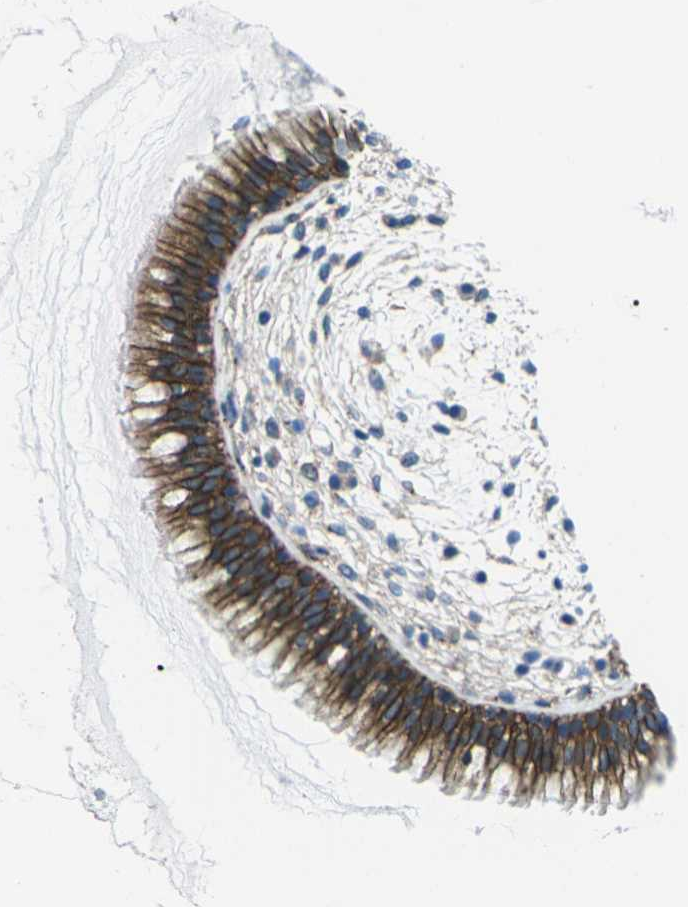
{"staining": {"intensity": "strong", "quantity": ">75%", "location": "cytoplasmic/membranous"}, "tissue": "nasopharynx", "cell_type": "Respiratory epithelial cells", "image_type": "normal", "snomed": [{"axis": "morphology", "description": "Normal tissue, NOS"}, {"axis": "topography", "description": "Nasopharynx"}], "caption": "Immunohistochemical staining of unremarkable human nasopharynx reveals high levels of strong cytoplasmic/membranous positivity in approximately >75% of respiratory epithelial cells.", "gene": "DLG1", "patient": {"sex": "male", "age": 21}}